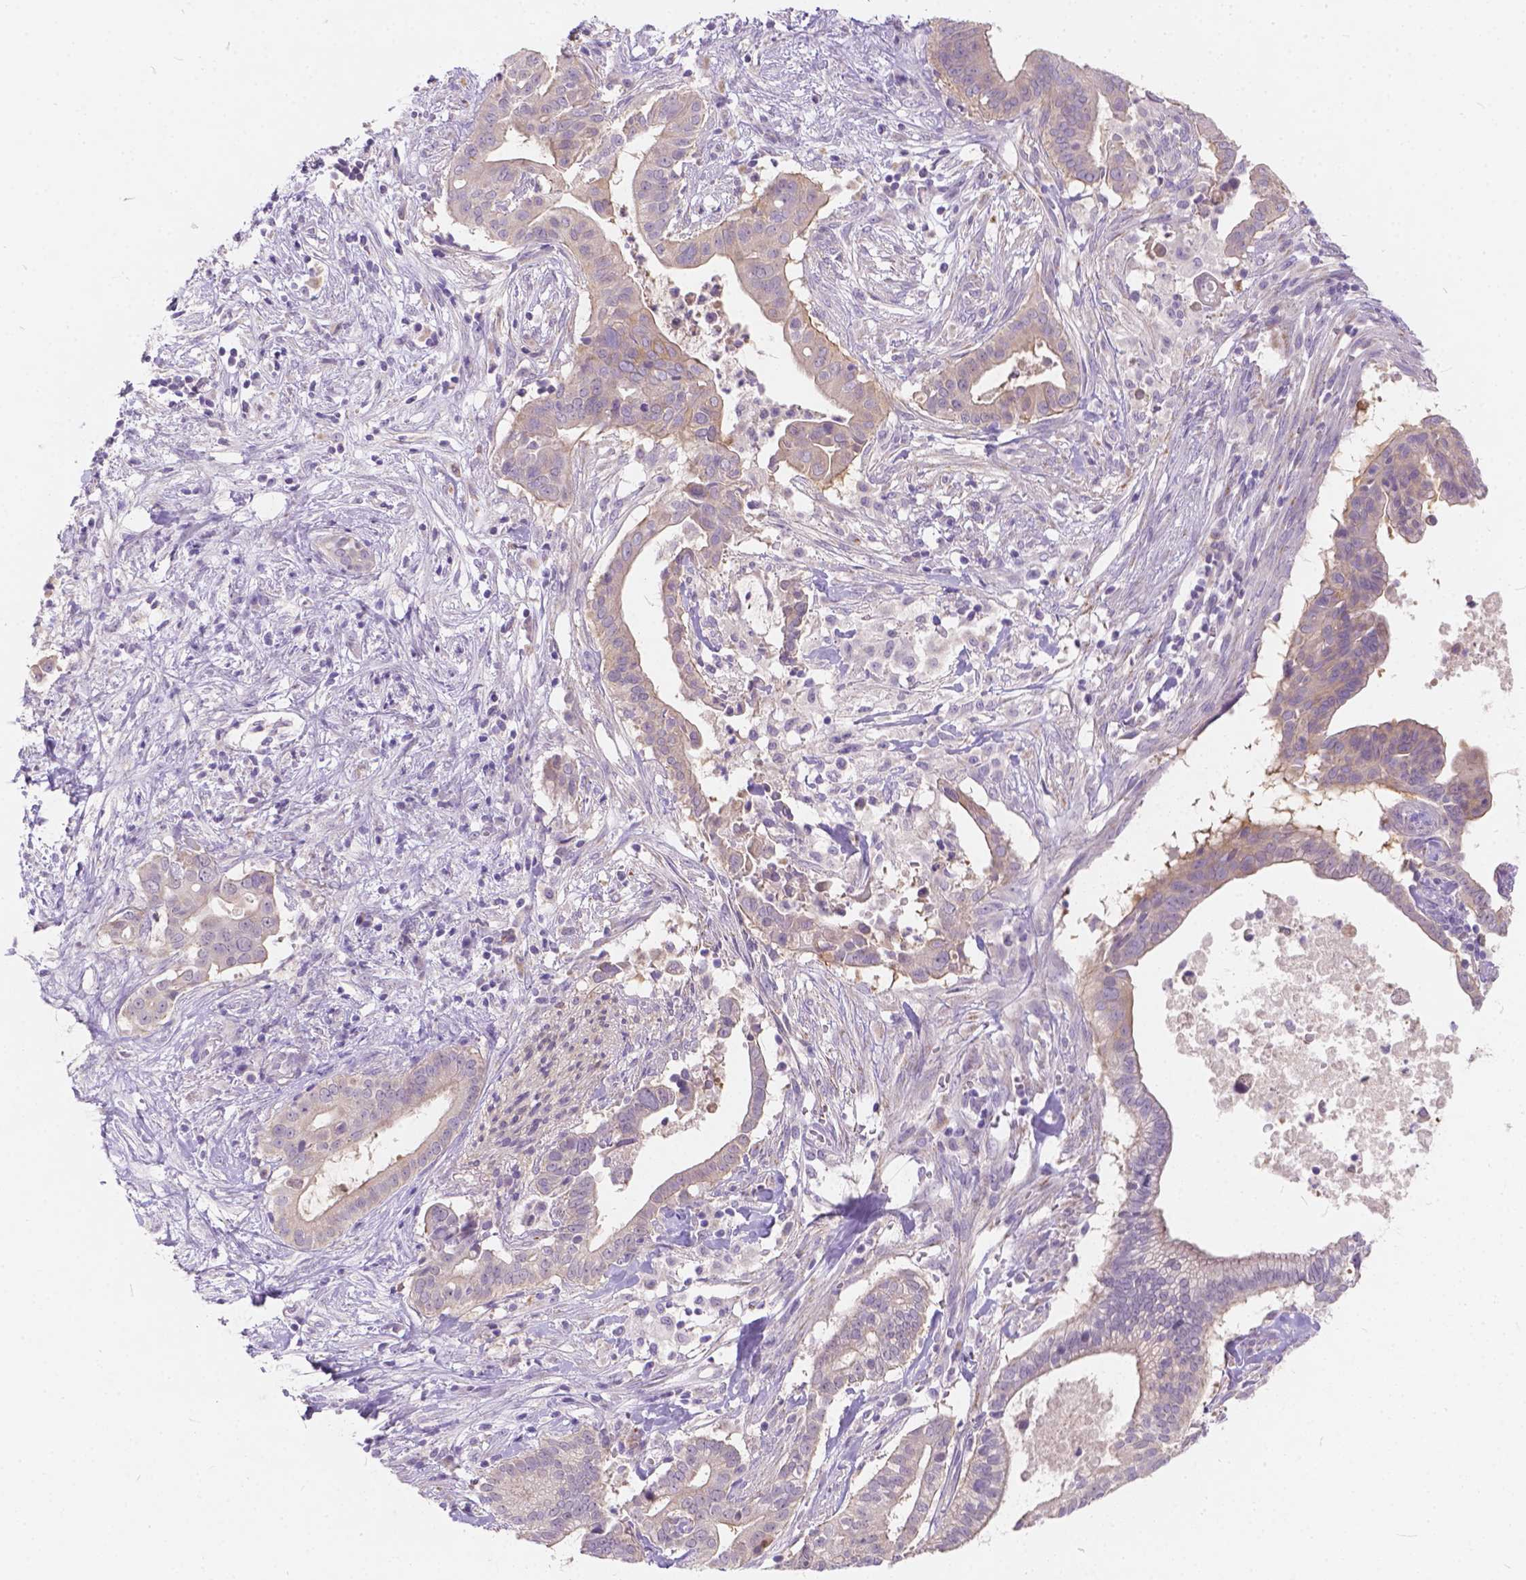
{"staining": {"intensity": "weak", "quantity": "25%-75%", "location": "cytoplasmic/membranous"}, "tissue": "pancreatic cancer", "cell_type": "Tumor cells", "image_type": "cancer", "snomed": [{"axis": "morphology", "description": "Adenocarcinoma, NOS"}, {"axis": "topography", "description": "Pancreas"}], "caption": "Protein expression by immunohistochemistry exhibits weak cytoplasmic/membranous positivity in about 25%-75% of tumor cells in pancreatic adenocarcinoma.", "gene": "PEX11G", "patient": {"sex": "male", "age": 61}}